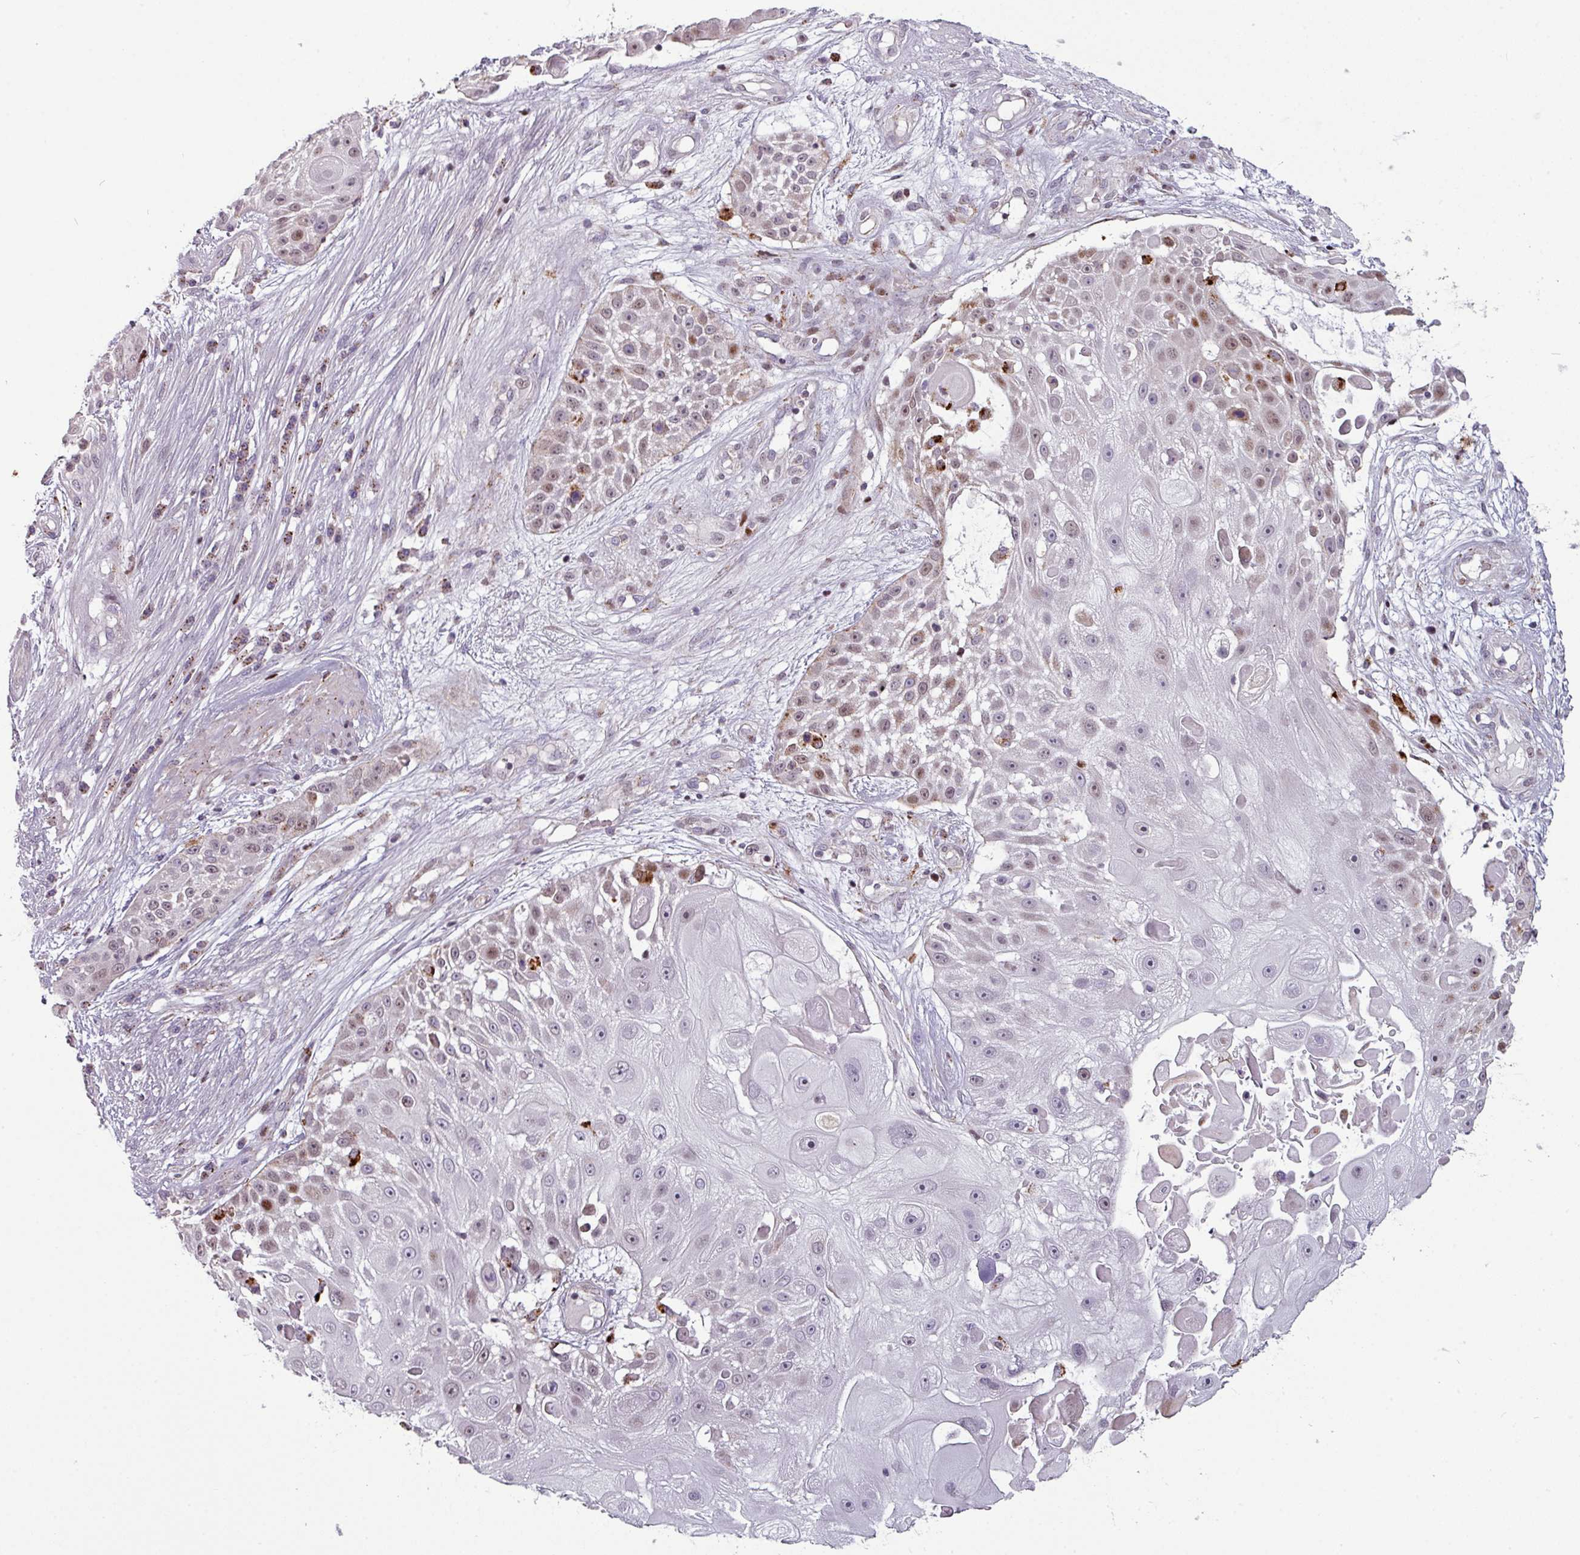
{"staining": {"intensity": "strong", "quantity": "<25%", "location": "cytoplasmic/membranous"}, "tissue": "skin cancer", "cell_type": "Tumor cells", "image_type": "cancer", "snomed": [{"axis": "morphology", "description": "Squamous cell carcinoma, NOS"}, {"axis": "topography", "description": "Skin"}], "caption": "DAB (3,3'-diaminobenzidine) immunohistochemical staining of human skin cancer (squamous cell carcinoma) displays strong cytoplasmic/membranous protein staining in about <25% of tumor cells.", "gene": "TMEFF1", "patient": {"sex": "female", "age": 86}}